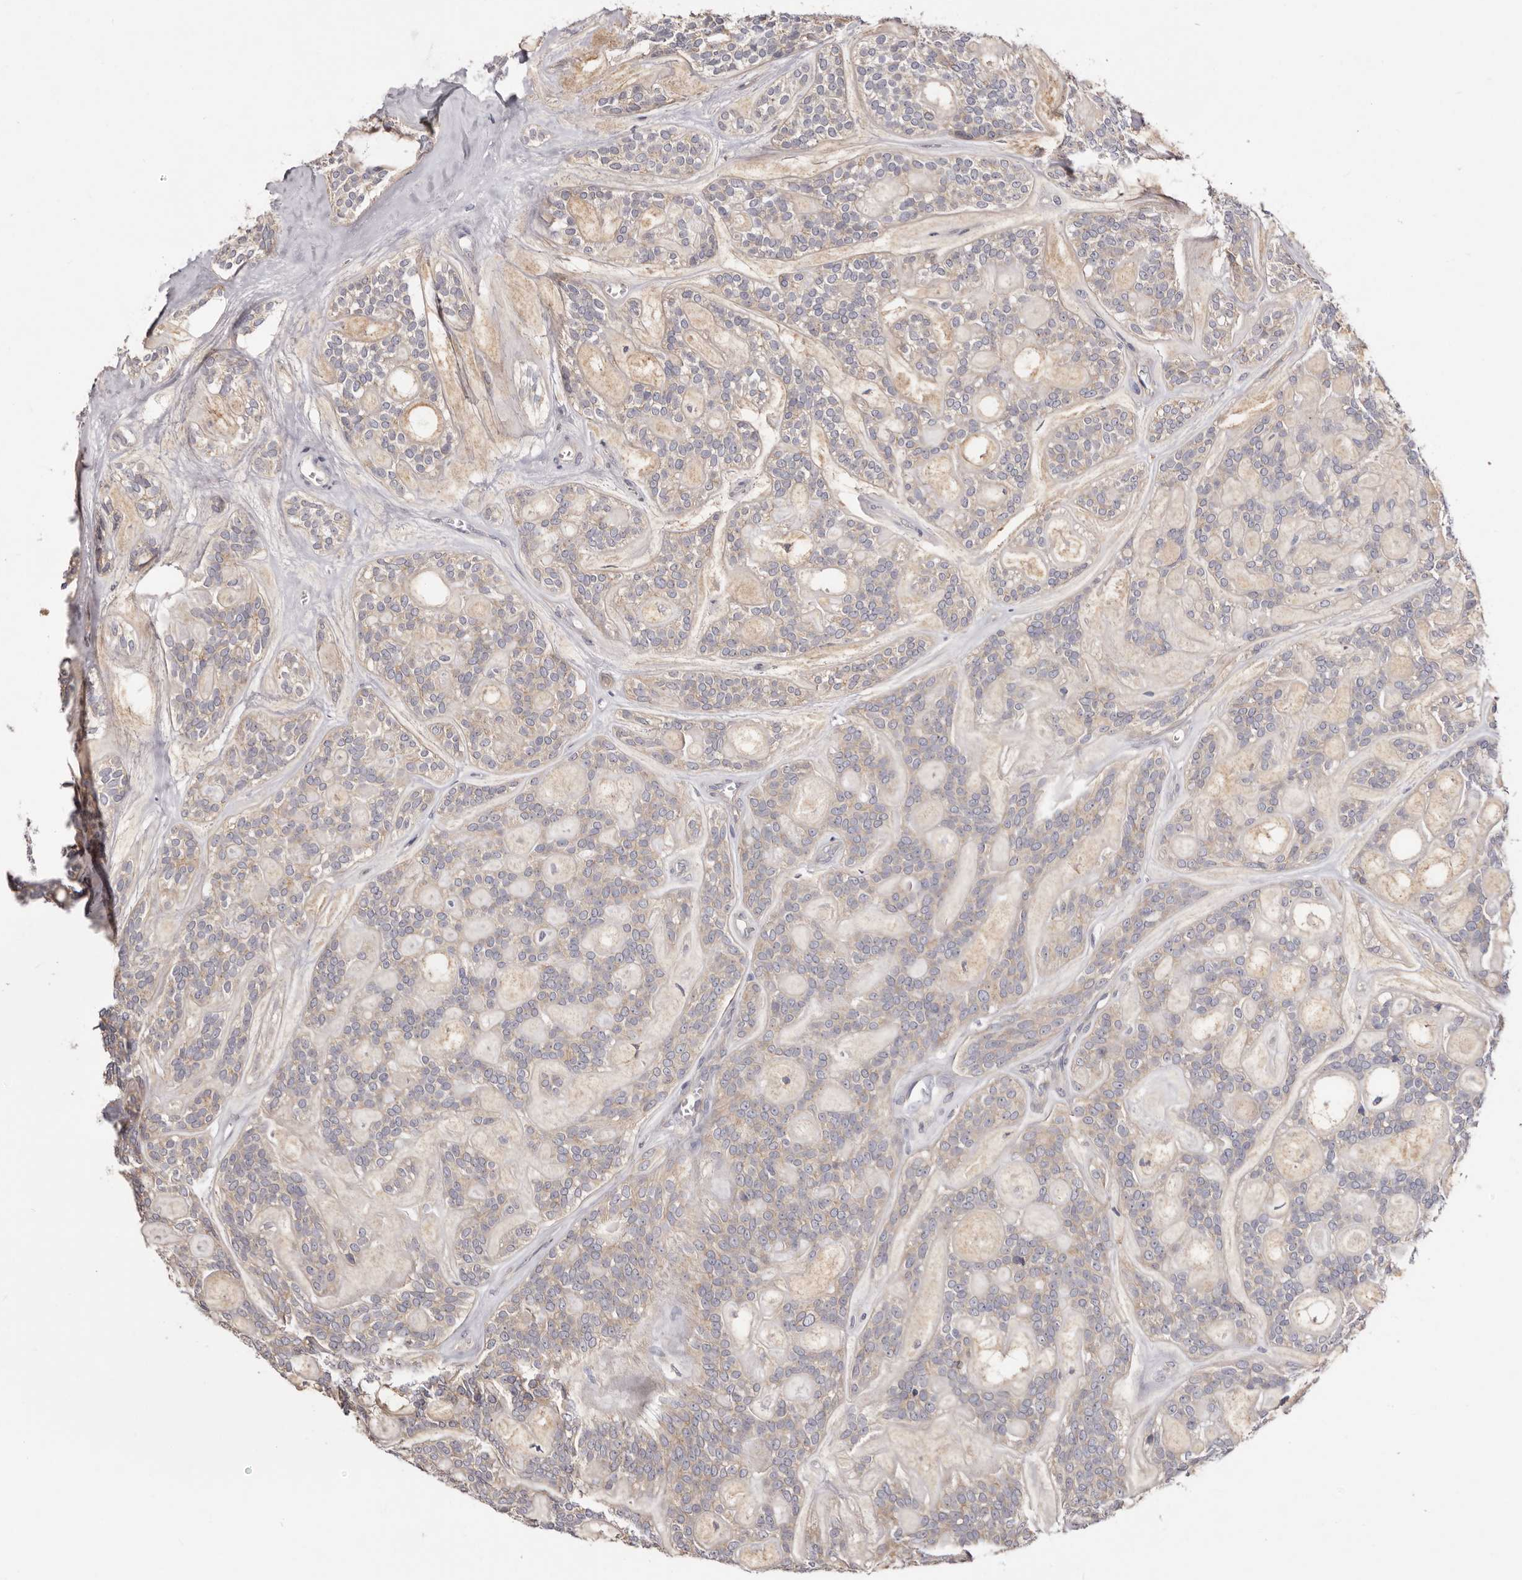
{"staining": {"intensity": "weak", "quantity": "<25%", "location": "cytoplasmic/membranous"}, "tissue": "head and neck cancer", "cell_type": "Tumor cells", "image_type": "cancer", "snomed": [{"axis": "morphology", "description": "Adenocarcinoma, NOS"}, {"axis": "topography", "description": "Head-Neck"}], "caption": "IHC micrograph of neoplastic tissue: human head and neck adenocarcinoma stained with DAB shows no significant protein staining in tumor cells.", "gene": "FAM167B", "patient": {"sex": "male", "age": 66}}